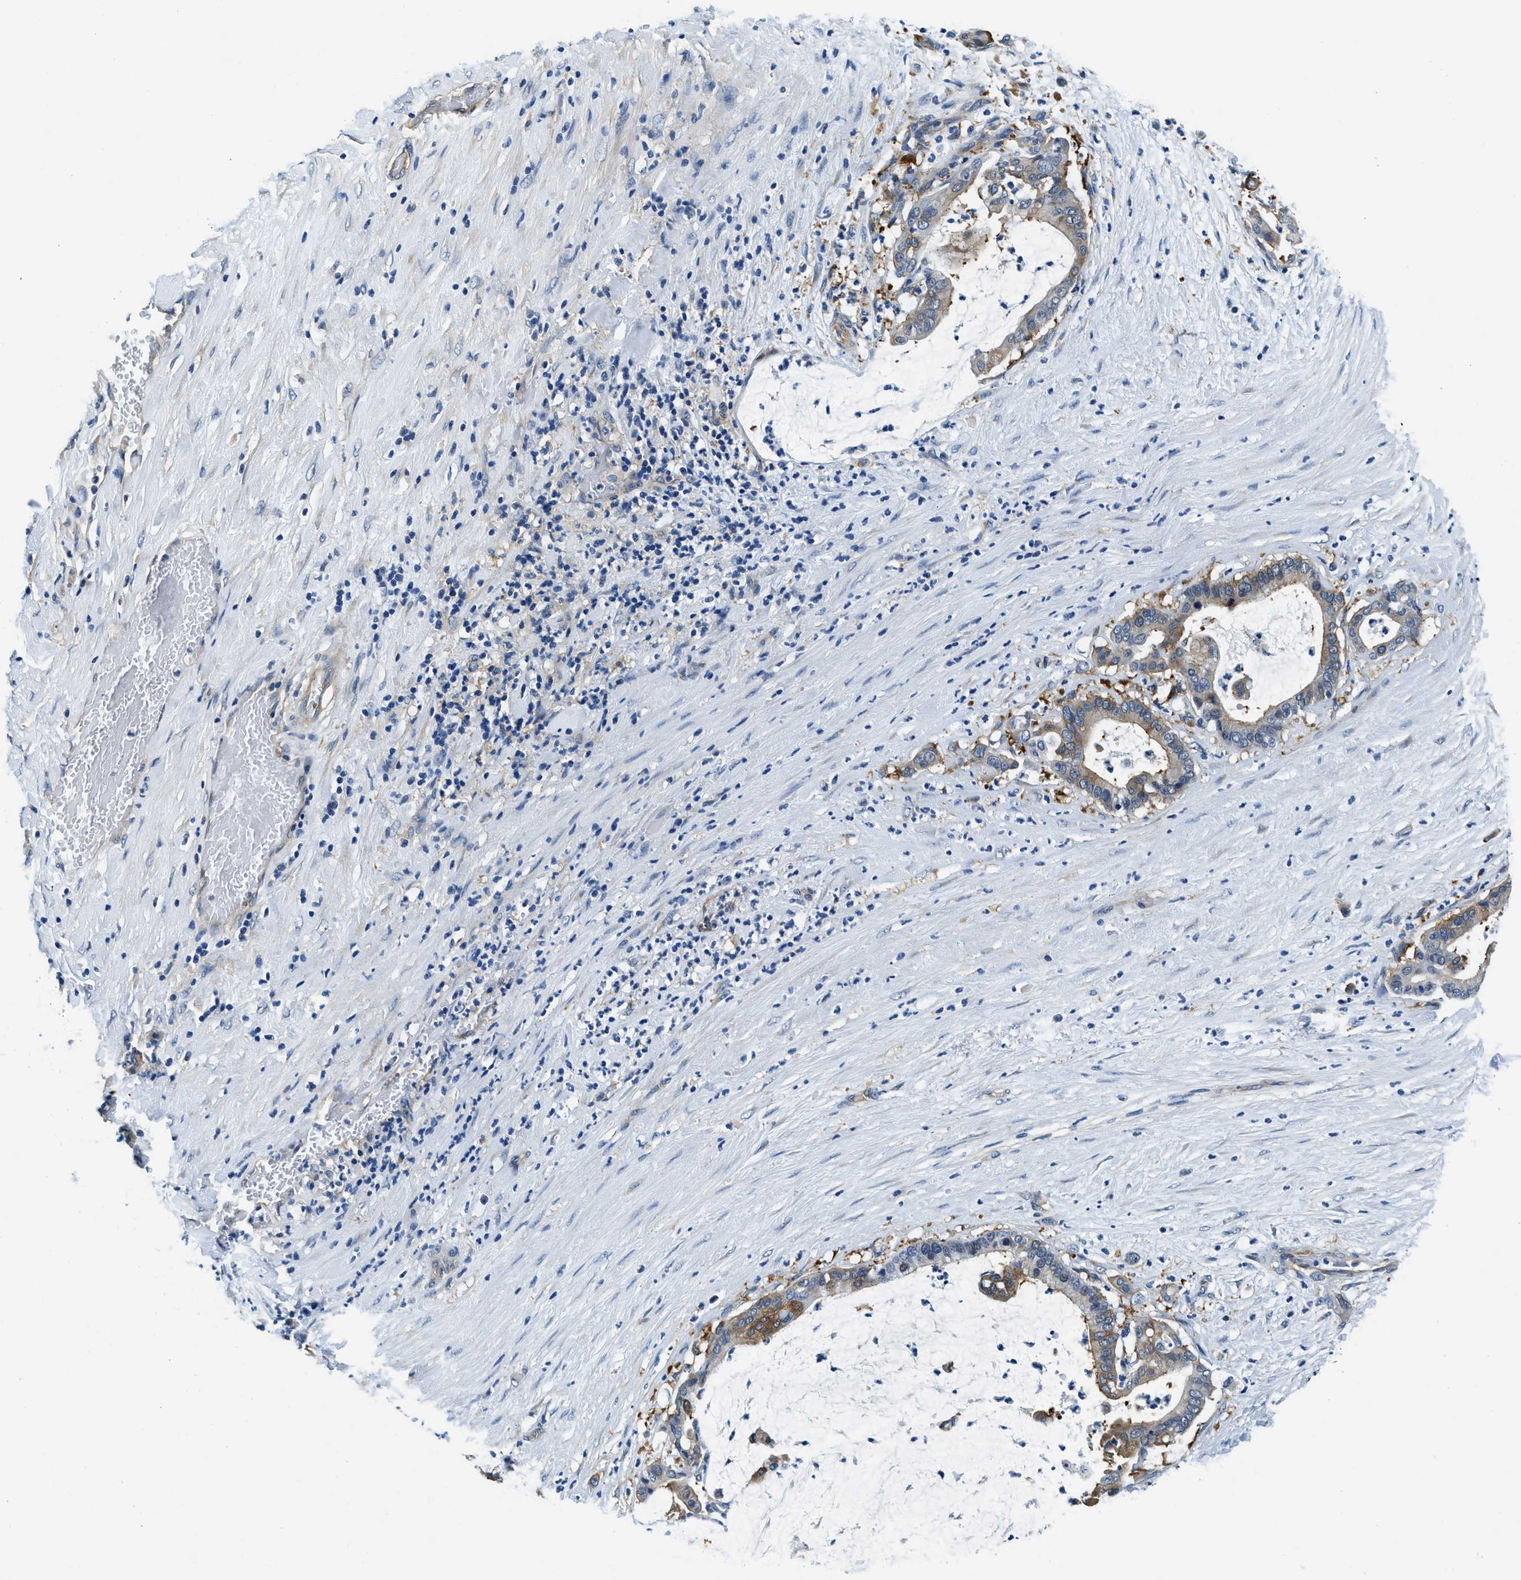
{"staining": {"intensity": "moderate", "quantity": "25%-75%", "location": "cytoplasmic/membranous"}, "tissue": "pancreatic cancer", "cell_type": "Tumor cells", "image_type": "cancer", "snomed": [{"axis": "morphology", "description": "Adenocarcinoma, NOS"}, {"axis": "topography", "description": "Pancreas"}], "caption": "DAB immunohistochemical staining of pancreatic adenocarcinoma displays moderate cytoplasmic/membranous protein positivity in approximately 25%-75% of tumor cells. The protein of interest is shown in brown color, while the nuclei are stained blue.", "gene": "TWF1", "patient": {"sex": "male", "age": 41}}